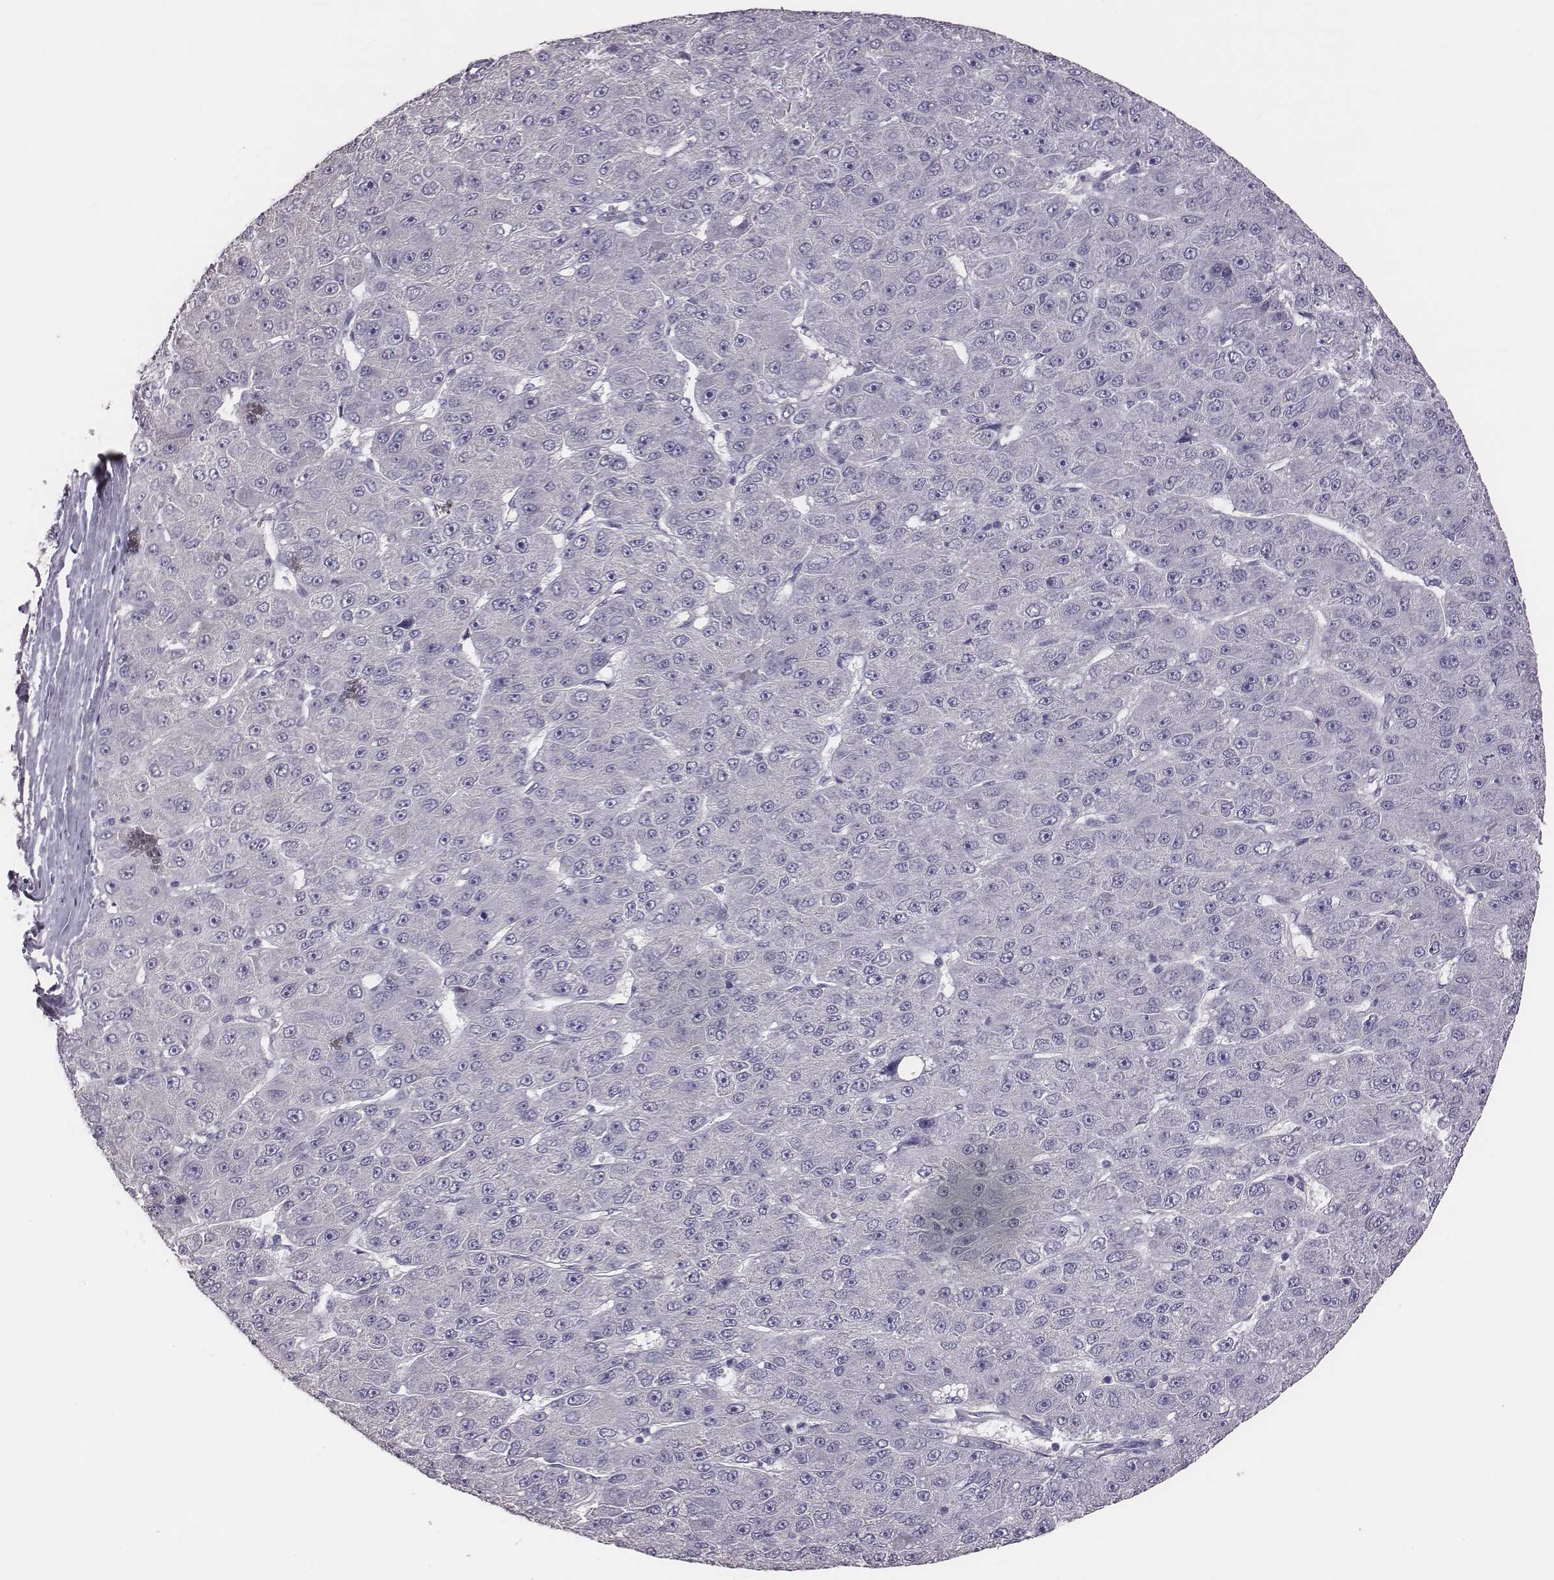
{"staining": {"intensity": "negative", "quantity": "none", "location": "none"}, "tissue": "liver cancer", "cell_type": "Tumor cells", "image_type": "cancer", "snomed": [{"axis": "morphology", "description": "Carcinoma, Hepatocellular, NOS"}, {"axis": "topography", "description": "Liver"}], "caption": "The IHC photomicrograph has no significant positivity in tumor cells of liver cancer (hepatocellular carcinoma) tissue.", "gene": "EN1", "patient": {"sex": "male", "age": 67}}